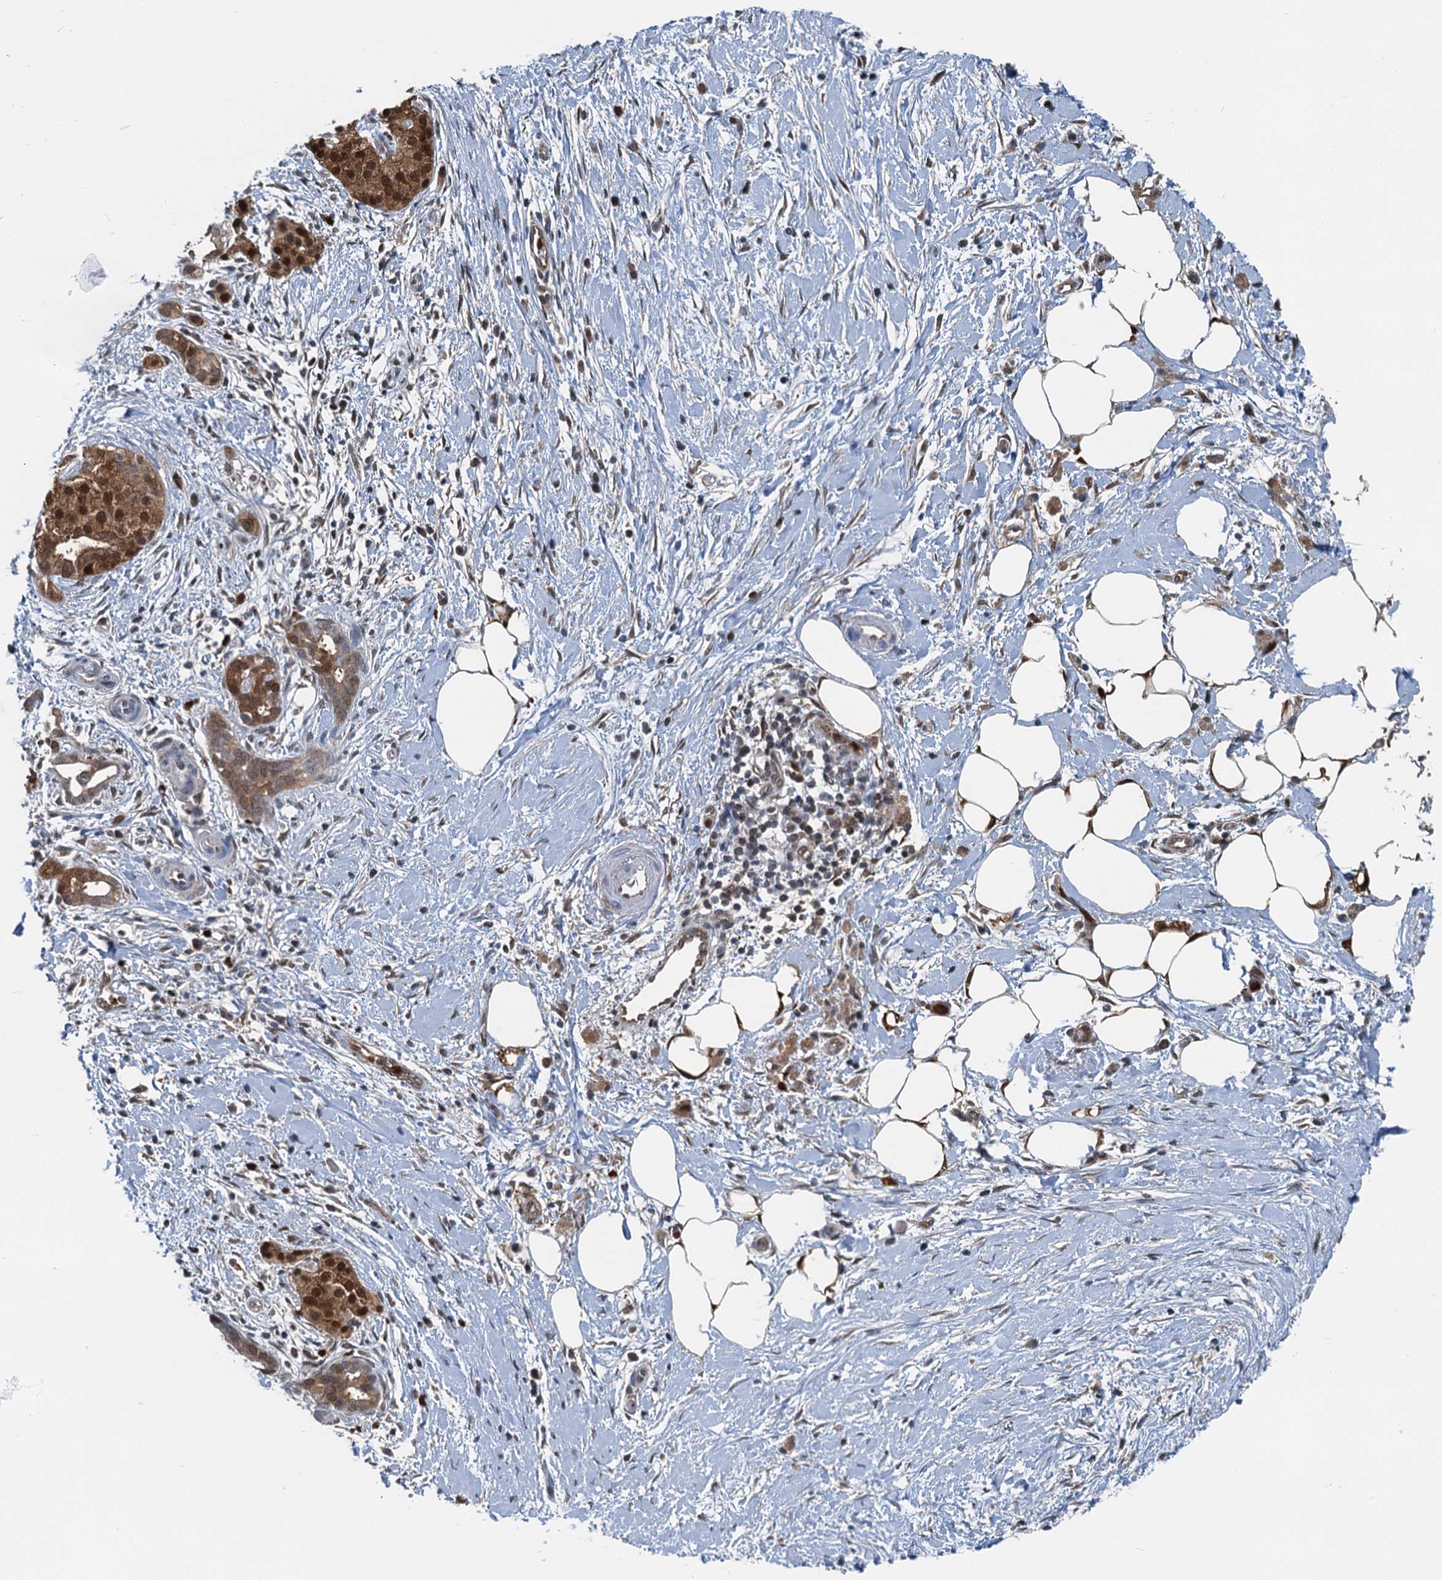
{"staining": {"intensity": "moderate", "quantity": ">75%", "location": "cytoplasmic/membranous,nuclear"}, "tissue": "pancreatic cancer", "cell_type": "Tumor cells", "image_type": "cancer", "snomed": [{"axis": "morphology", "description": "Adenocarcinoma, NOS"}, {"axis": "topography", "description": "Pancreas"}], "caption": "A micrograph of pancreatic cancer stained for a protein shows moderate cytoplasmic/membranous and nuclear brown staining in tumor cells. (Brightfield microscopy of DAB IHC at high magnification).", "gene": "GPI", "patient": {"sex": "male", "age": 58}}